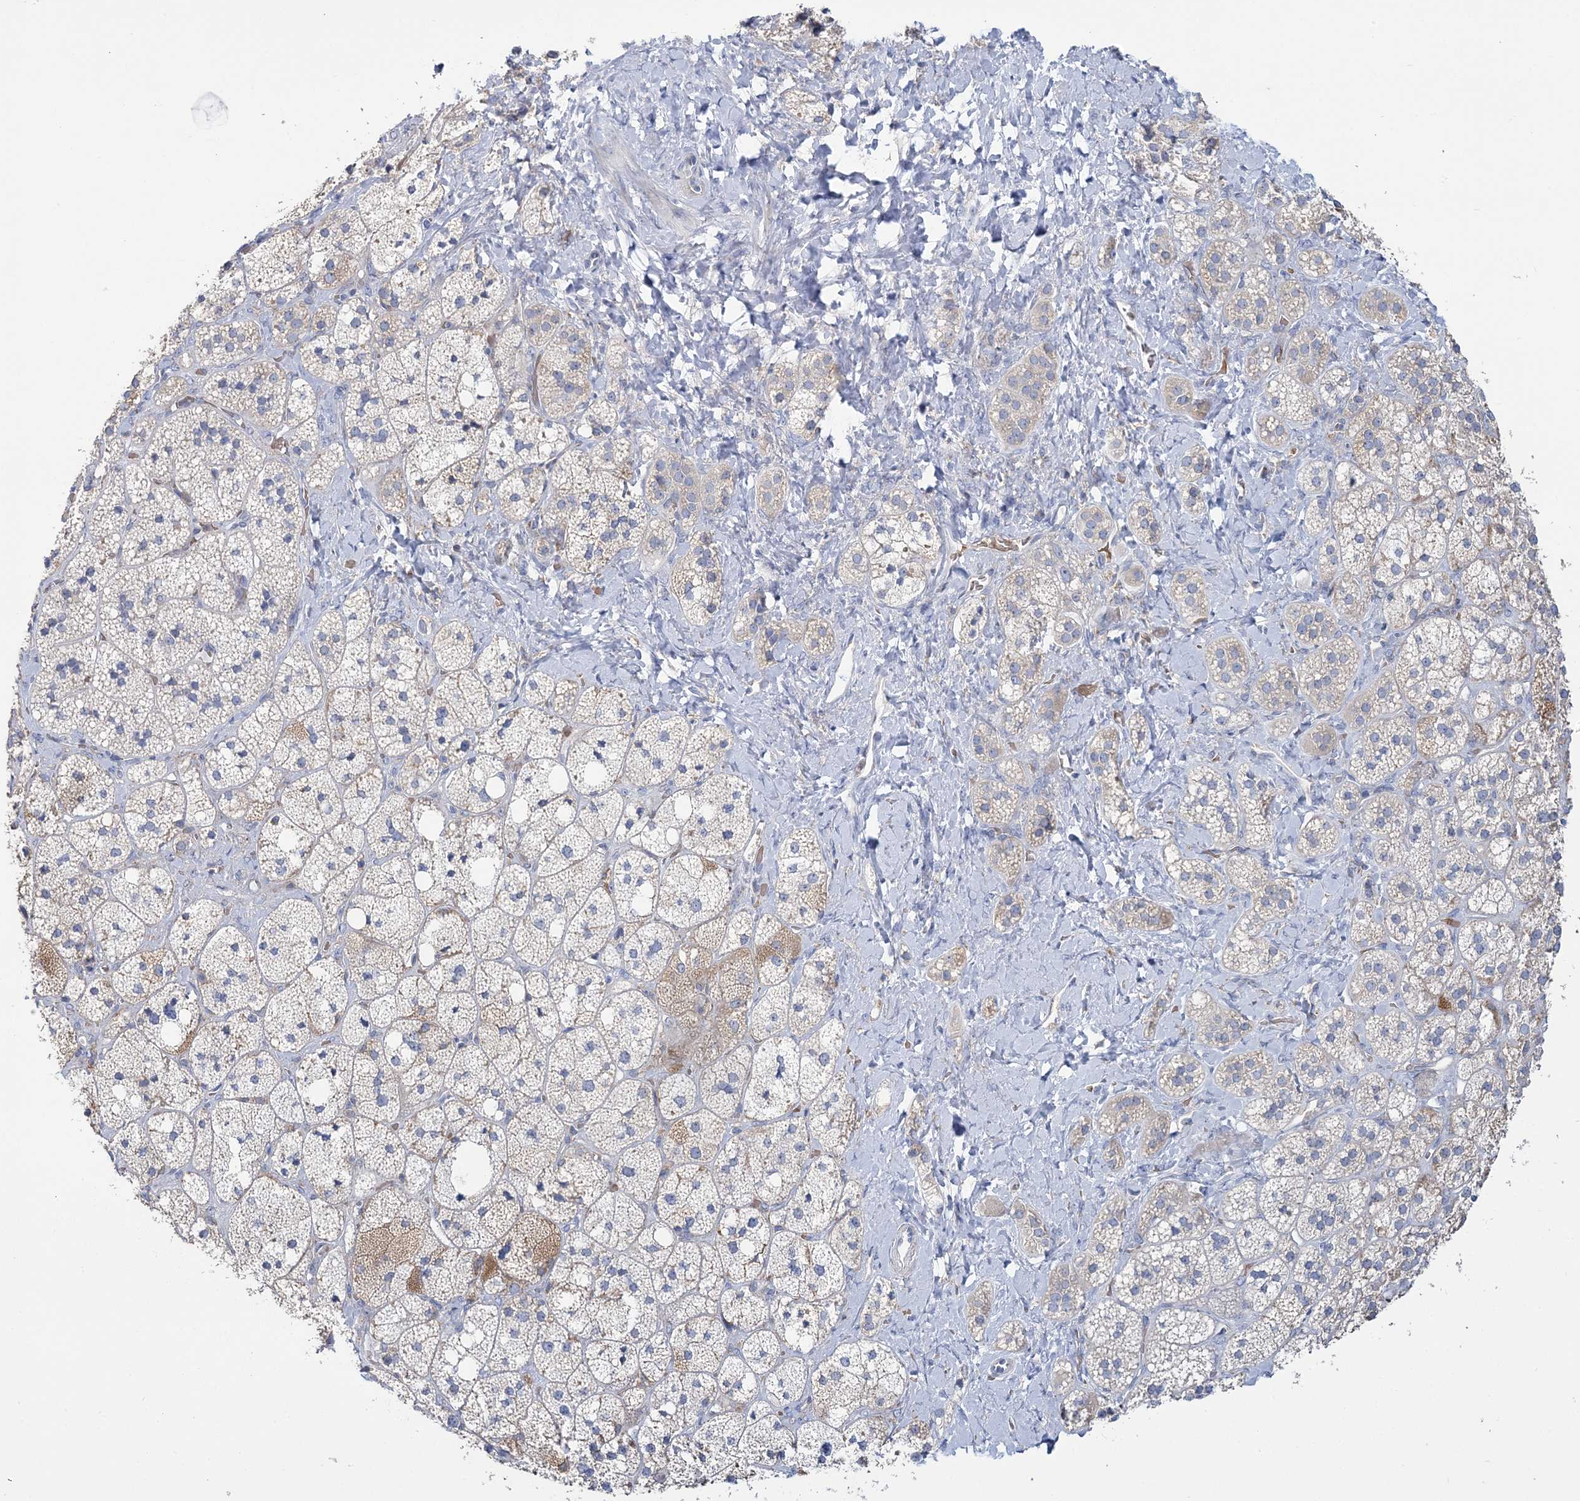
{"staining": {"intensity": "weak", "quantity": "<25%", "location": "cytoplasmic/membranous"}, "tissue": "adrenal gland", "cell_type": "Glandular cells", "image_type": "normal", "snomed": [{"axis": "morphology", "description": "Normal tissue, NOS"}, {"axis": "topography", "description": "Adrenal gland"}], "caption": "DAB (3,3'-diaminobenzidine) immunohistochemical staining of normal adrenal gland exhibits no significant positivity in glandular cells. The staining was performed using DAB (3,3'-diaminobenzidine) to visualize the protein expression in brown, while the nuclei were stained in blue with hematoxylin (Magnification: 20x).", "gene": "ATP11B", "patient": {"sex": "male", "age": 61}}